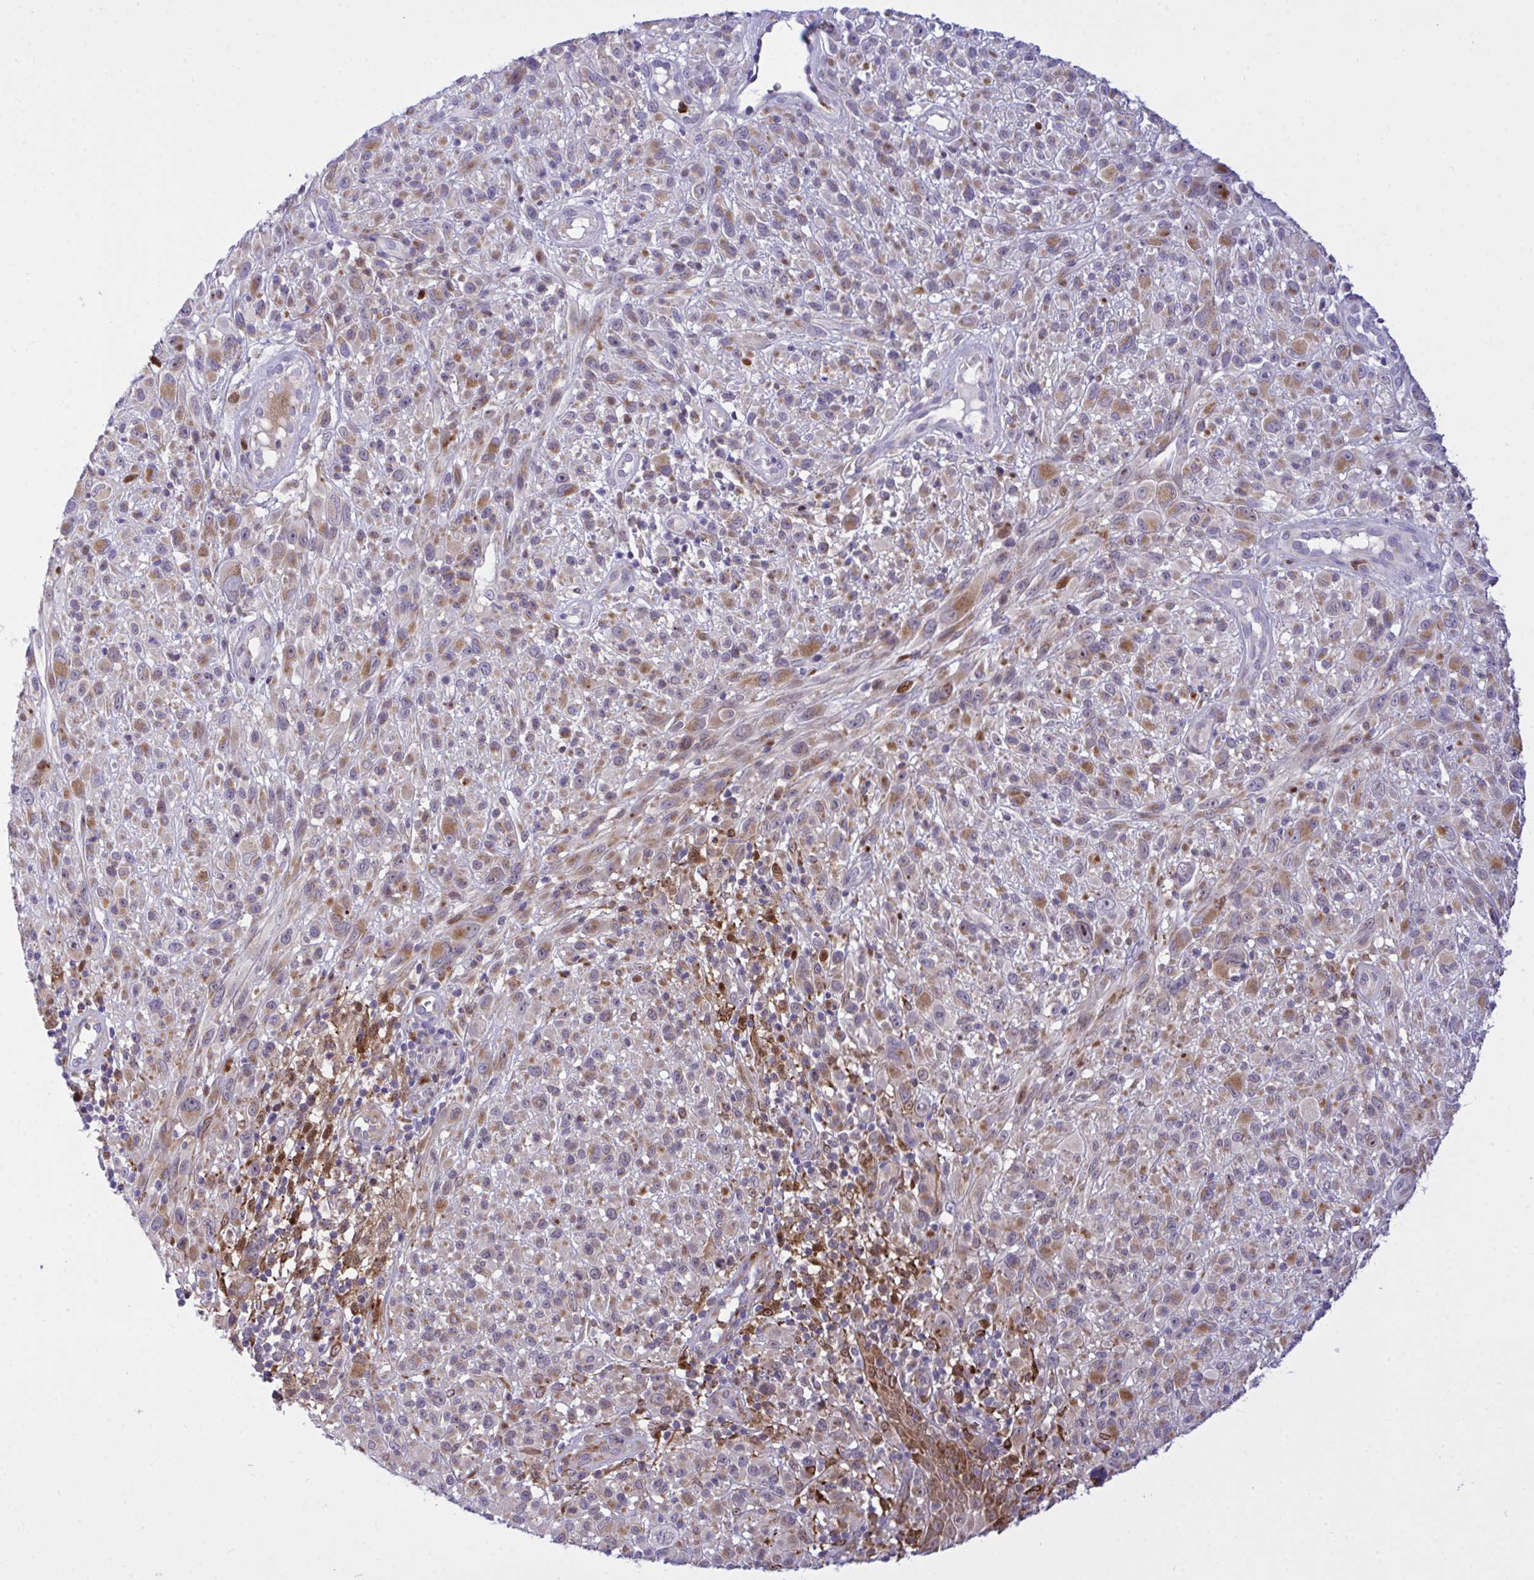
{"staining": {"intensity": "moderate", "quantity": ">75%", "location": "cytoplasmic/membranous"}, "tissue": "melanoma", "cell_type": "Tumor cells", "image_type": "cancer", "snomed": [{"axis": "morphology", "description": "Malignant melanoma, NOS"}, {"axis": "topography", "description": "Skin"}], "caption": "This photomicrograph shows immunohistochemistry (IHC) staining of human melanoma, with medium moderate cytoplasmic/membranous positivity in about >75% of tumor cells.", "gene": "ZNF554", "patient": {"sex": "male", "age": 68}}